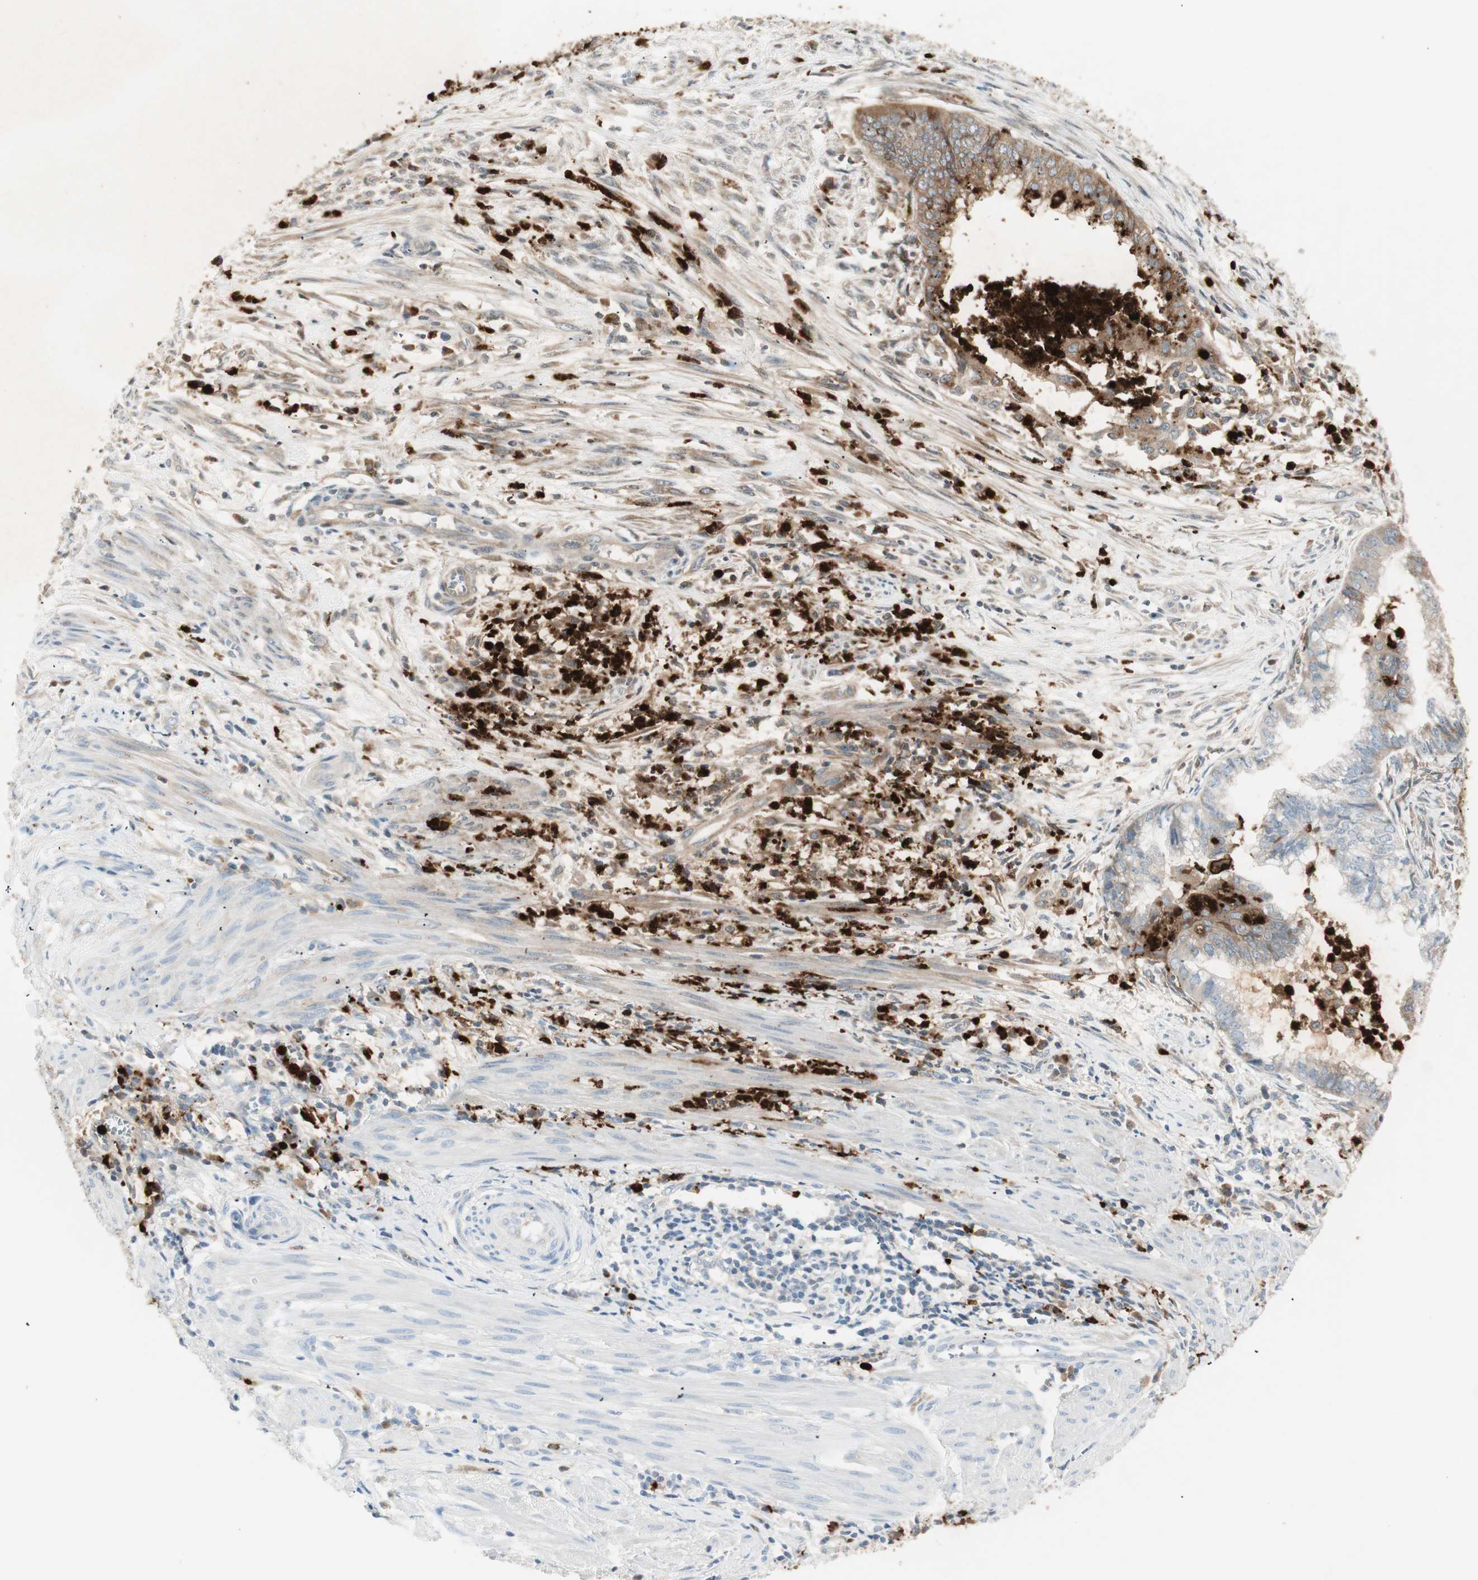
{"staining": {"intensity": "moderate", "quantity": ">75%", "location": "cytoplasmic/membranous"}, "tissue": "endometrial cancer", "cell_type": "Tumor cells", "image_type": "cancer", "snomed": [{"axis": "morphology", "description": "Necrosis, NOS"}, {"axis": "morphology", "description": "Adenocarcinoma, NOS"}, {"axis": "topography", "description": "Endometrium"}], "caption": "Tumor cells exhibit medium levels of moderate cytoplasmic/membranous expression in about >75% of cells in adenocarcinoma (endometrial).", "gene": "PRTN3", "patient": {"sex": "female", "age": 79}}